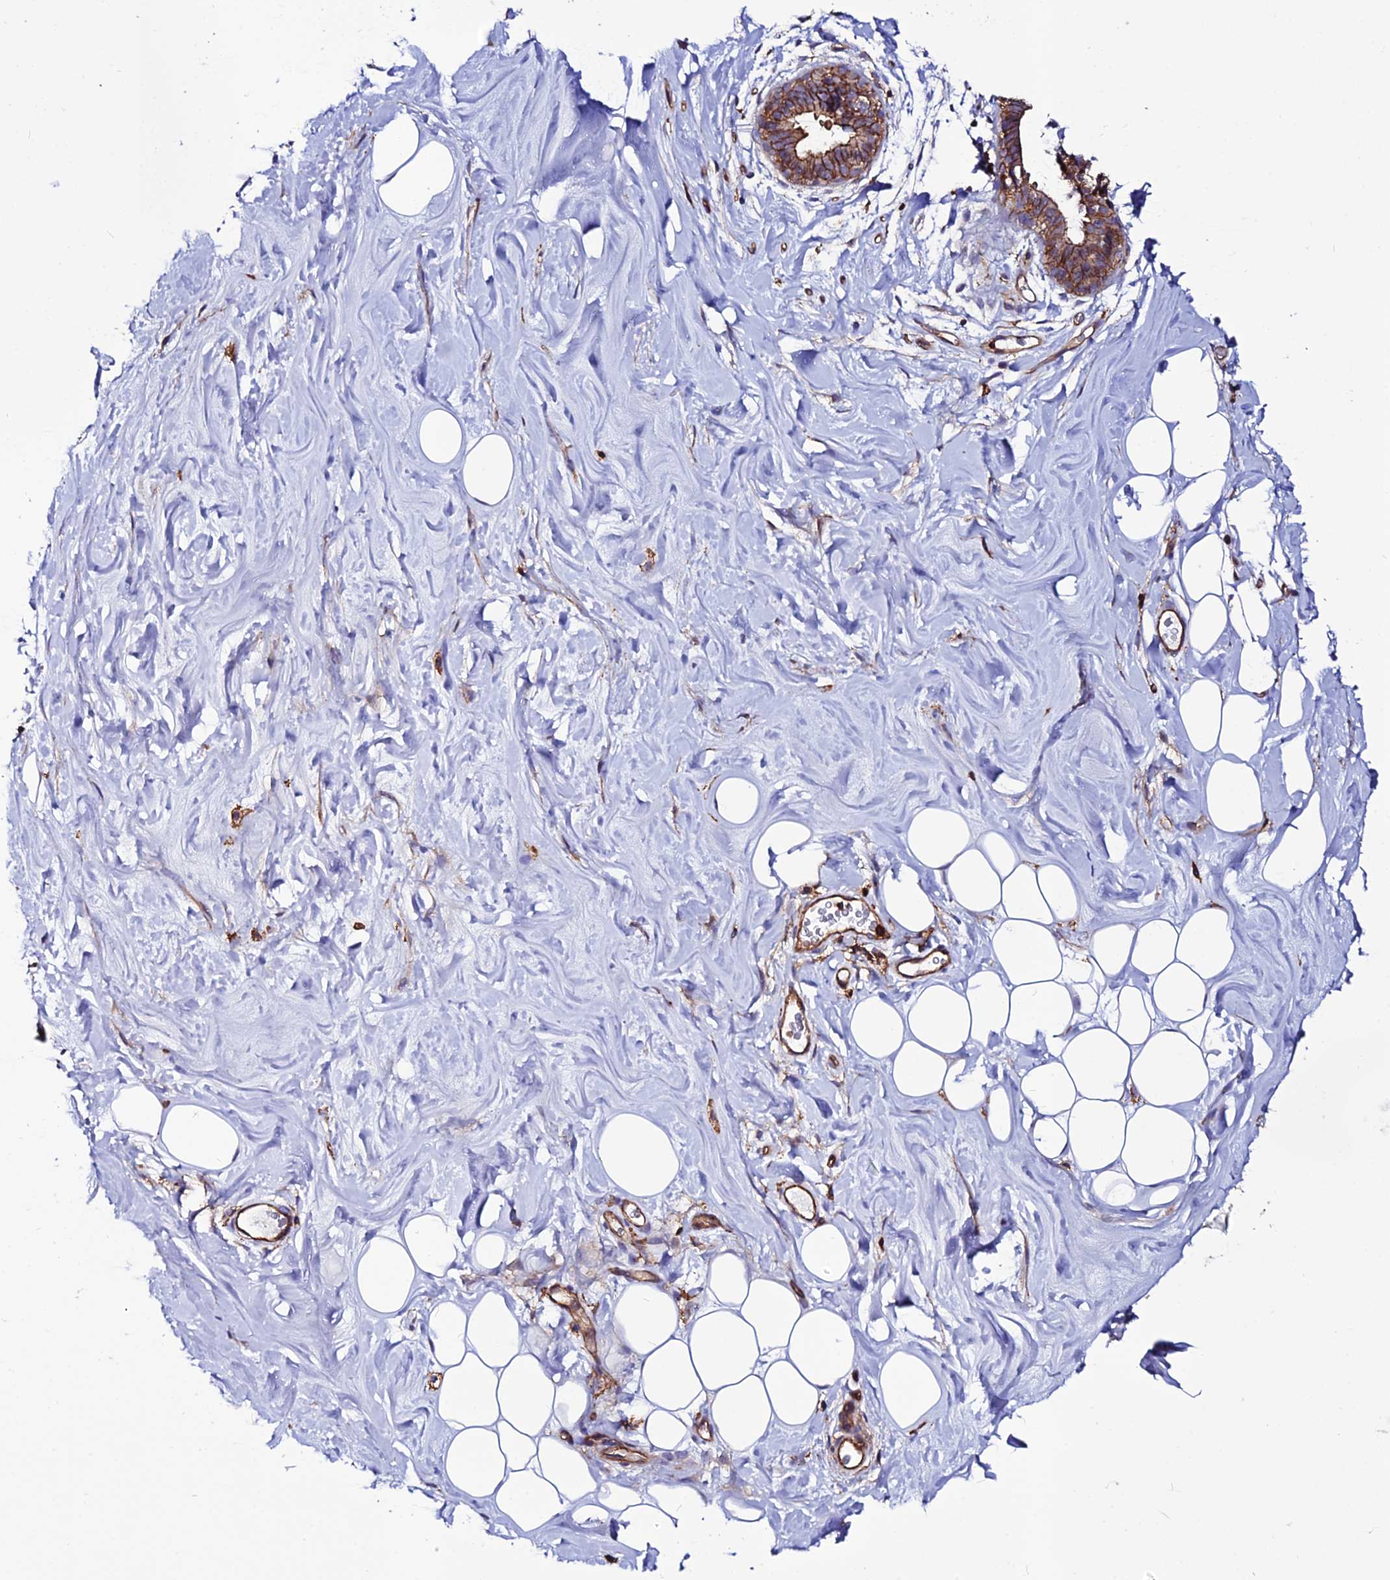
{"staining": {"intensity": "negative", "quantity": "none", "location": "none"}, "tissue": "adipose tissue", "cell_type": "Adipocytes", "image_type": "normal", "snomed": [{"axis": "morphology", "description": "Normal tissue, NOS"}, {"axis": "topography", "description": "Breast"}], "caption": "DAB (3,3'-diaminobenzidine) immunohistochemical staining of normal adipose tissue demonstrates no significant staining in adipocytes.", "gene": "USP17L10", "patient": {"sex": "female", "age": 26}}